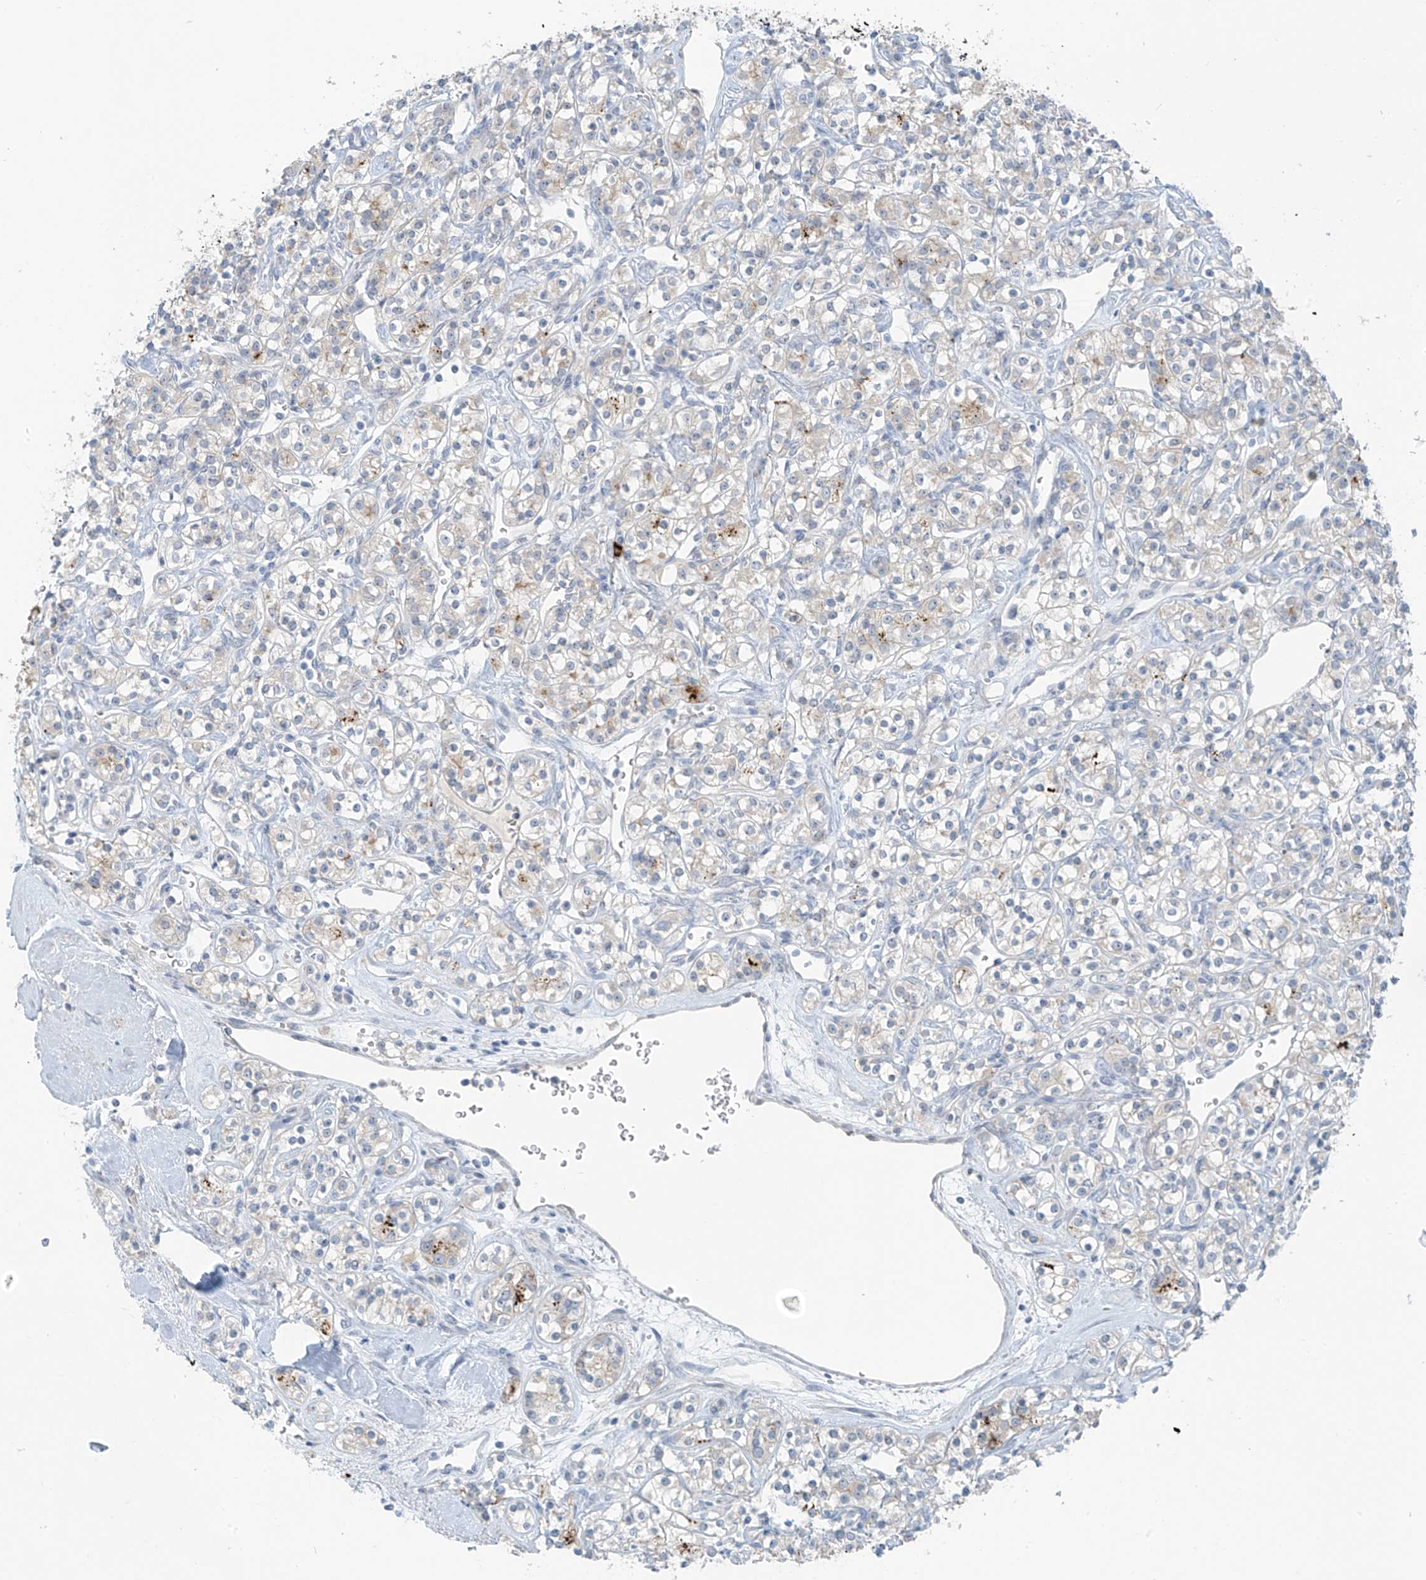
{"staining": {"intensity": "weak", "quantity": "<25%", "location": "cytoplasmic/membranous"}, "tissue": "renal cancer", "cell_type": "Tumor cells", "image_type": "cancer", "snomed": [{"axis": "morphology", "description": "Adenocarcinoma, NOS"}, {"axis": "topography", "description": "Kidney"}], "caption": "The micrograph displays no significant expression in tumor cells of renal cancer (adenocarcinoma). (DAB IHC visualized using brightfield microscopy, high magnification).", "gene": "ZNF793", "patient": {"sex": "male", "age": 77}}